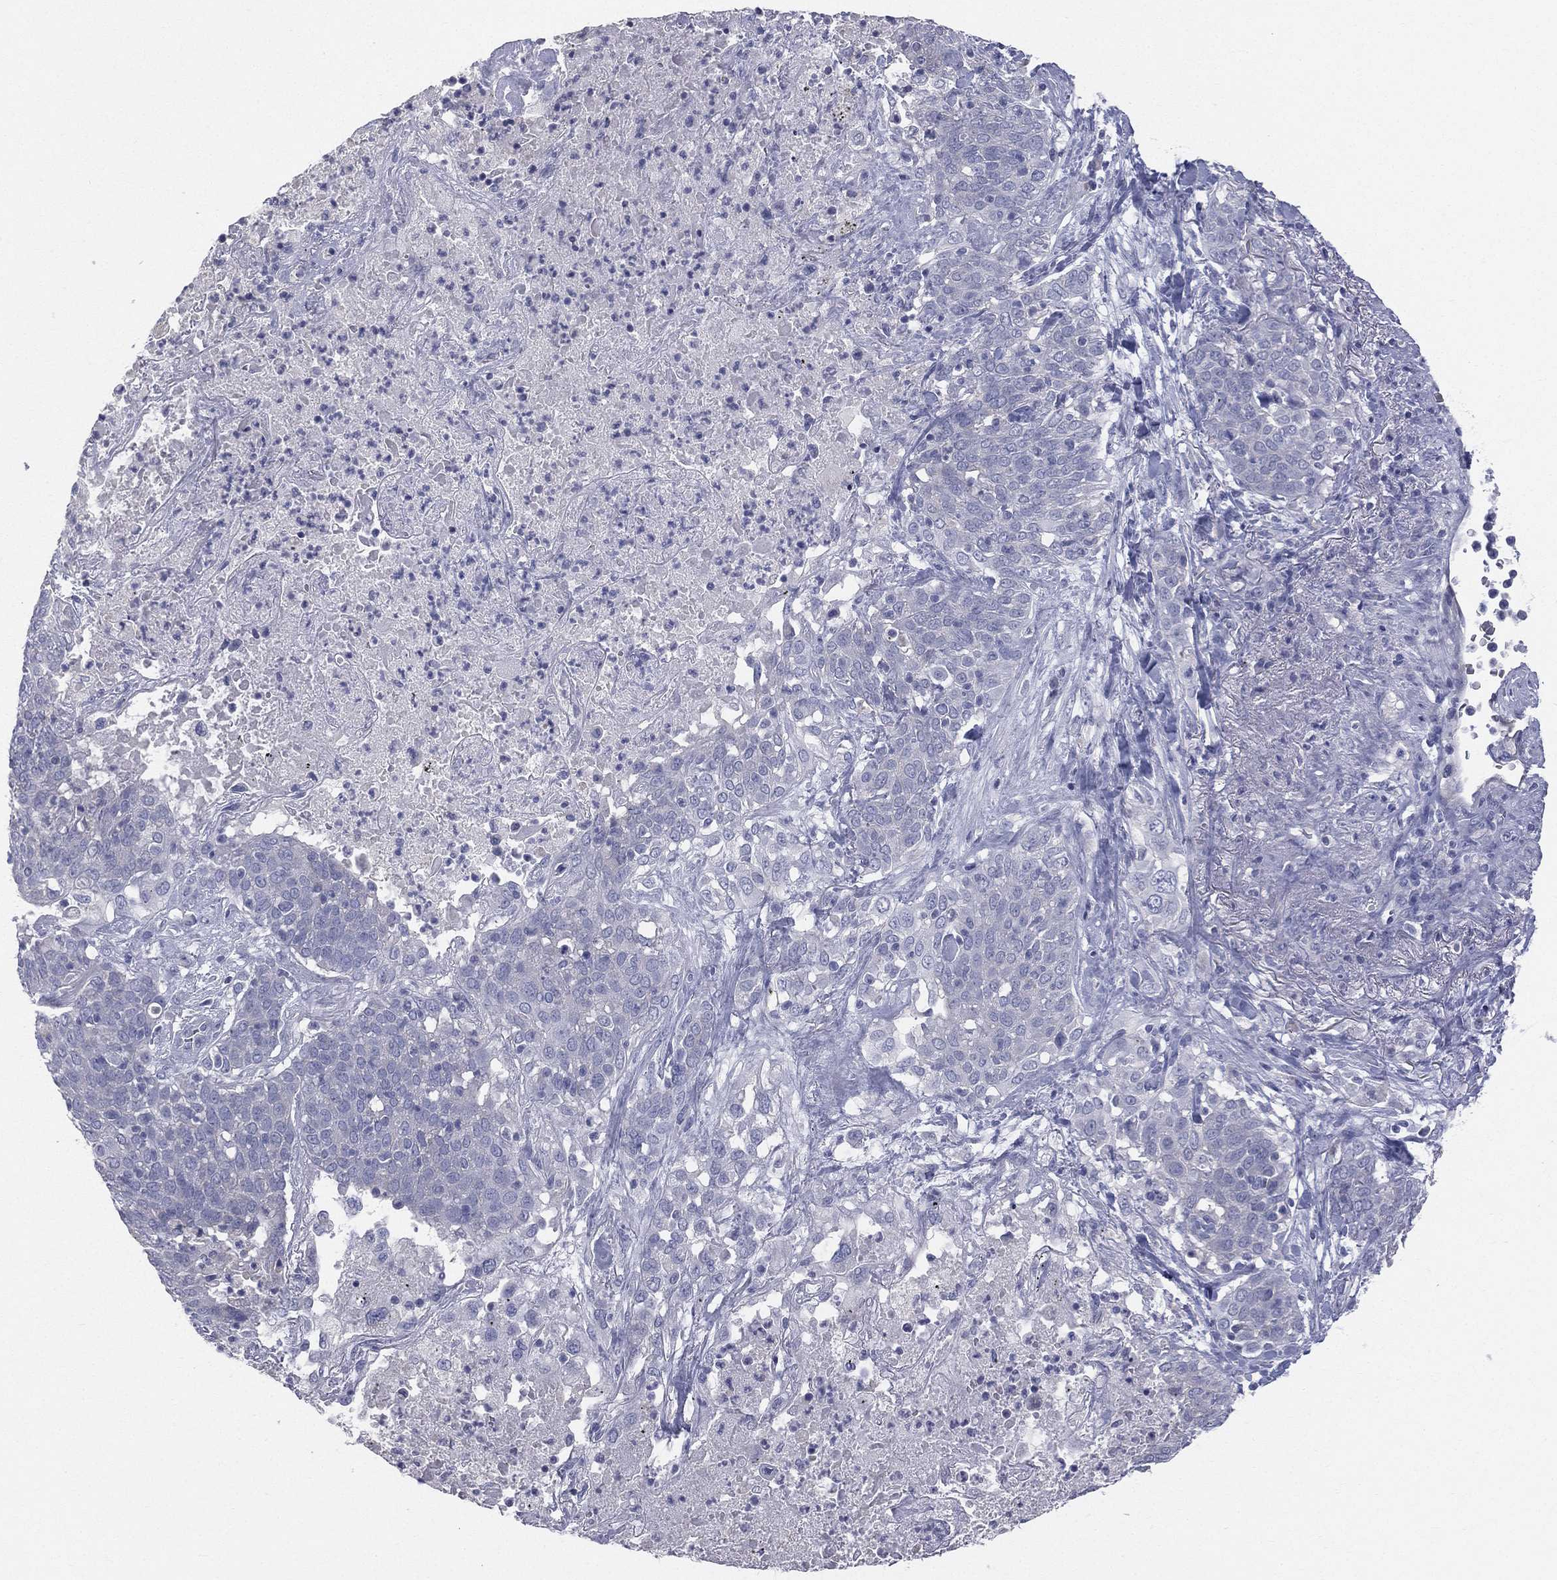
{"staining": {"intensity": "negative", "quantity": "none", "location": "none"}, "tissue": "lung cancer", "cell_type": "Tumor cells", "image_type": "cancer", "snomed": [{"axis": "morphology", "description": "Squamous cell carcinoma, NOS"}, {"axis": "topography", "description": "Lung"}], "caption": "This is an immunohistochemistry image of lung cancer (squamous cell carcinoma). There is no staining in tumor cells.", "gene": "STK31", "patient": {"sex": "male", "age": 82}}